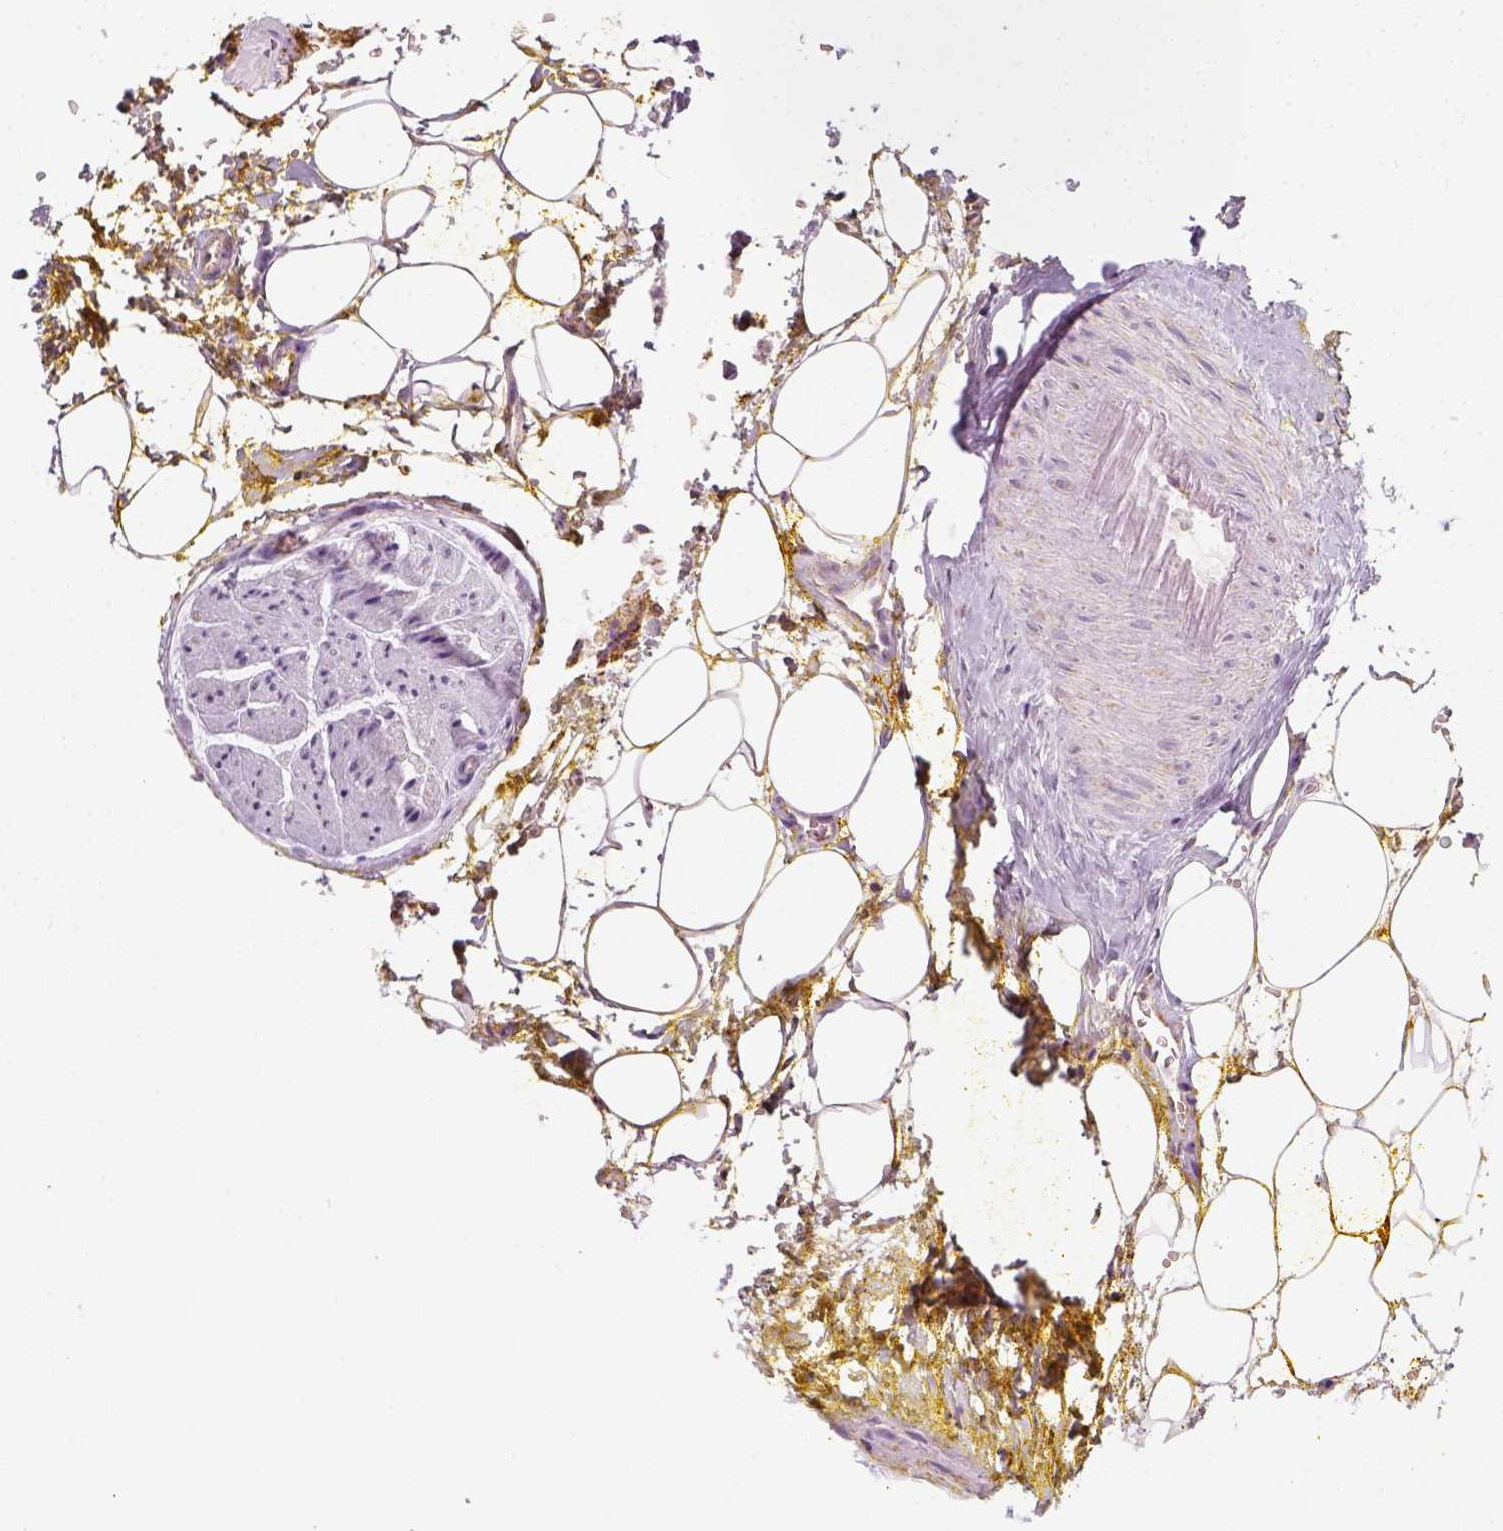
{"staining": {"intensity": "moderate", "quantity": ">75%", "location": "cytoplasmic/membranous"}, "tissue": "prostate cancer", "cell_type": "Tumor cells", "image_type": "cancer", "snomed": [{"axis": "morphology", "description": "Adenocarcinoma, Low grade"}, {"axis": "topography", "description": "Prostate"}], "caption": "About >75% of tumor cells in prostate cancer demonstrate moderate cytoplasmic/membranous protein staining as visualized by brown immunohistochemical staining.", "gene": "LCA5", "patient": {"sex": "male", "age": 63}}